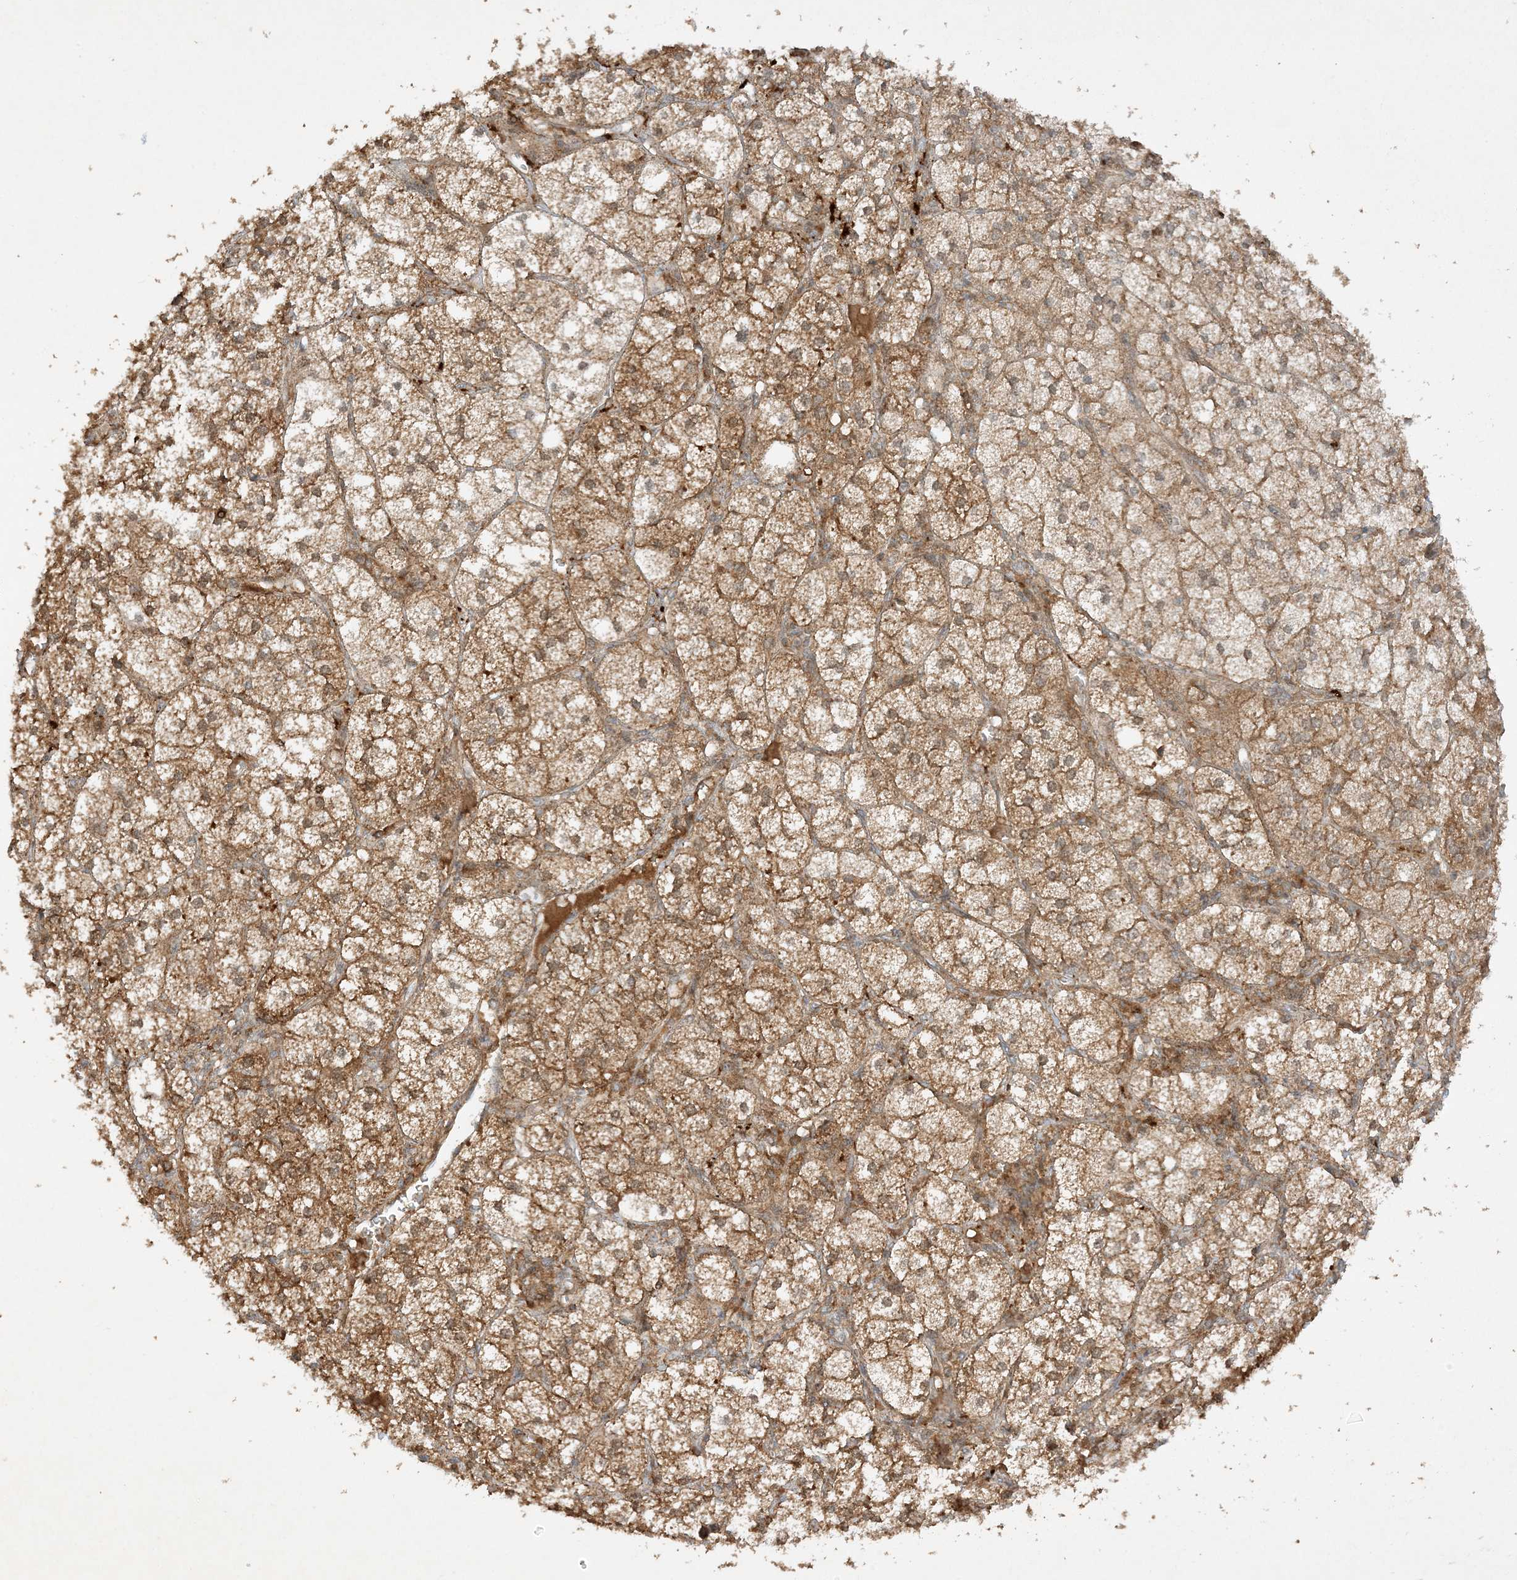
{"staining": {"intensity": "strong", "quantity": ">75%", "location": "cytoplasmic/membranous"}, "tissue": "adrenal gland", "cell_type": "Glandular cells", "image_type": "normal", "snomed": [{"axis": "morphology", "description": "Normal tissue, NOS"}, {"axis": "topography", "description": "Adrenal gland"}], "caption": "Benign adrenal gland demonstrates strong cytoplasmic/membranous staining in approximately >75% of glandular cells, visualized by immunohistochemistry.", "gene": "XRN1", "patient": {"sex": "female", "age": 61}}